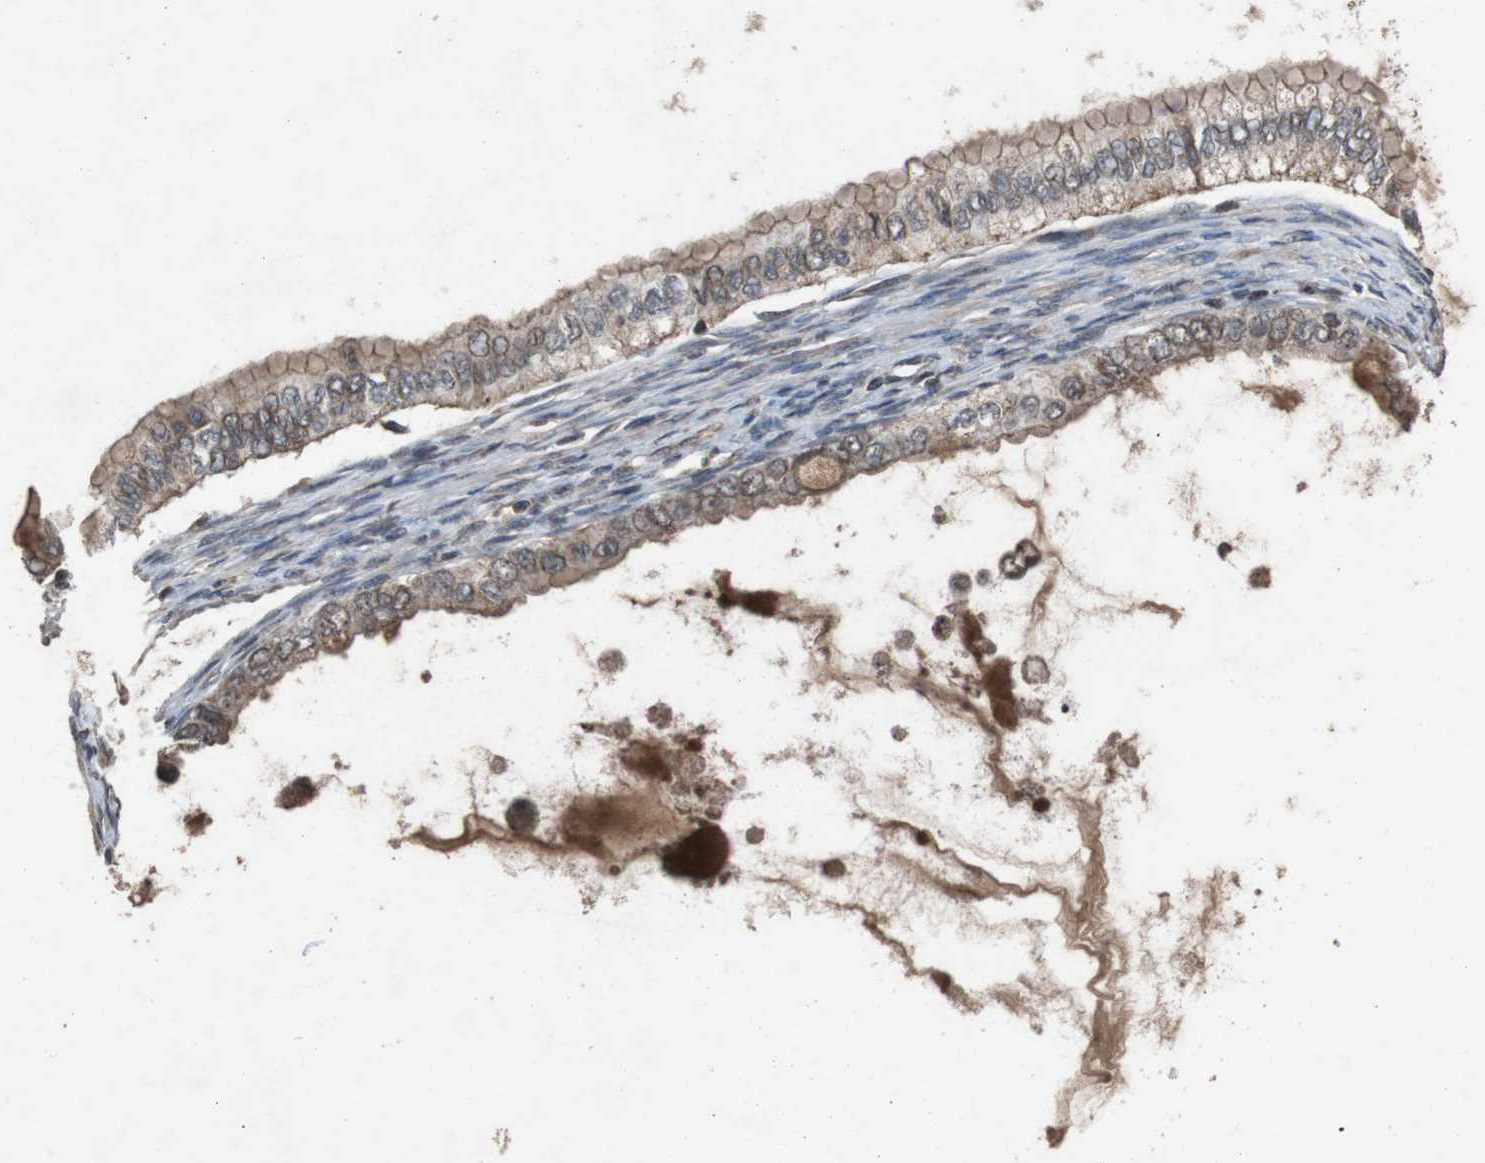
{"staining": {"intensity": "weak", "quantity": ">75%", "location": "cytoplasmic/membranous"}, "tissue": "ovarian cancer", "cell_type": "Tumor cells", "image_type": "cancer", "snomed": [{"axis": "morphology", "description": "Cystadenocarcinoma, mucinous, NOS"}, {"axis": "topography", "description": "Ovary"}], "caption": "IHC histopathology image of ovarian mucinous cystadenocarcinoma stained for a protein (brown), which exhibits low levels of weak cytoplasmic/membranous expression in about >75% of tumor cells.", "gene": "SORL1", "patient": {"sex": "female", "age": 80}}